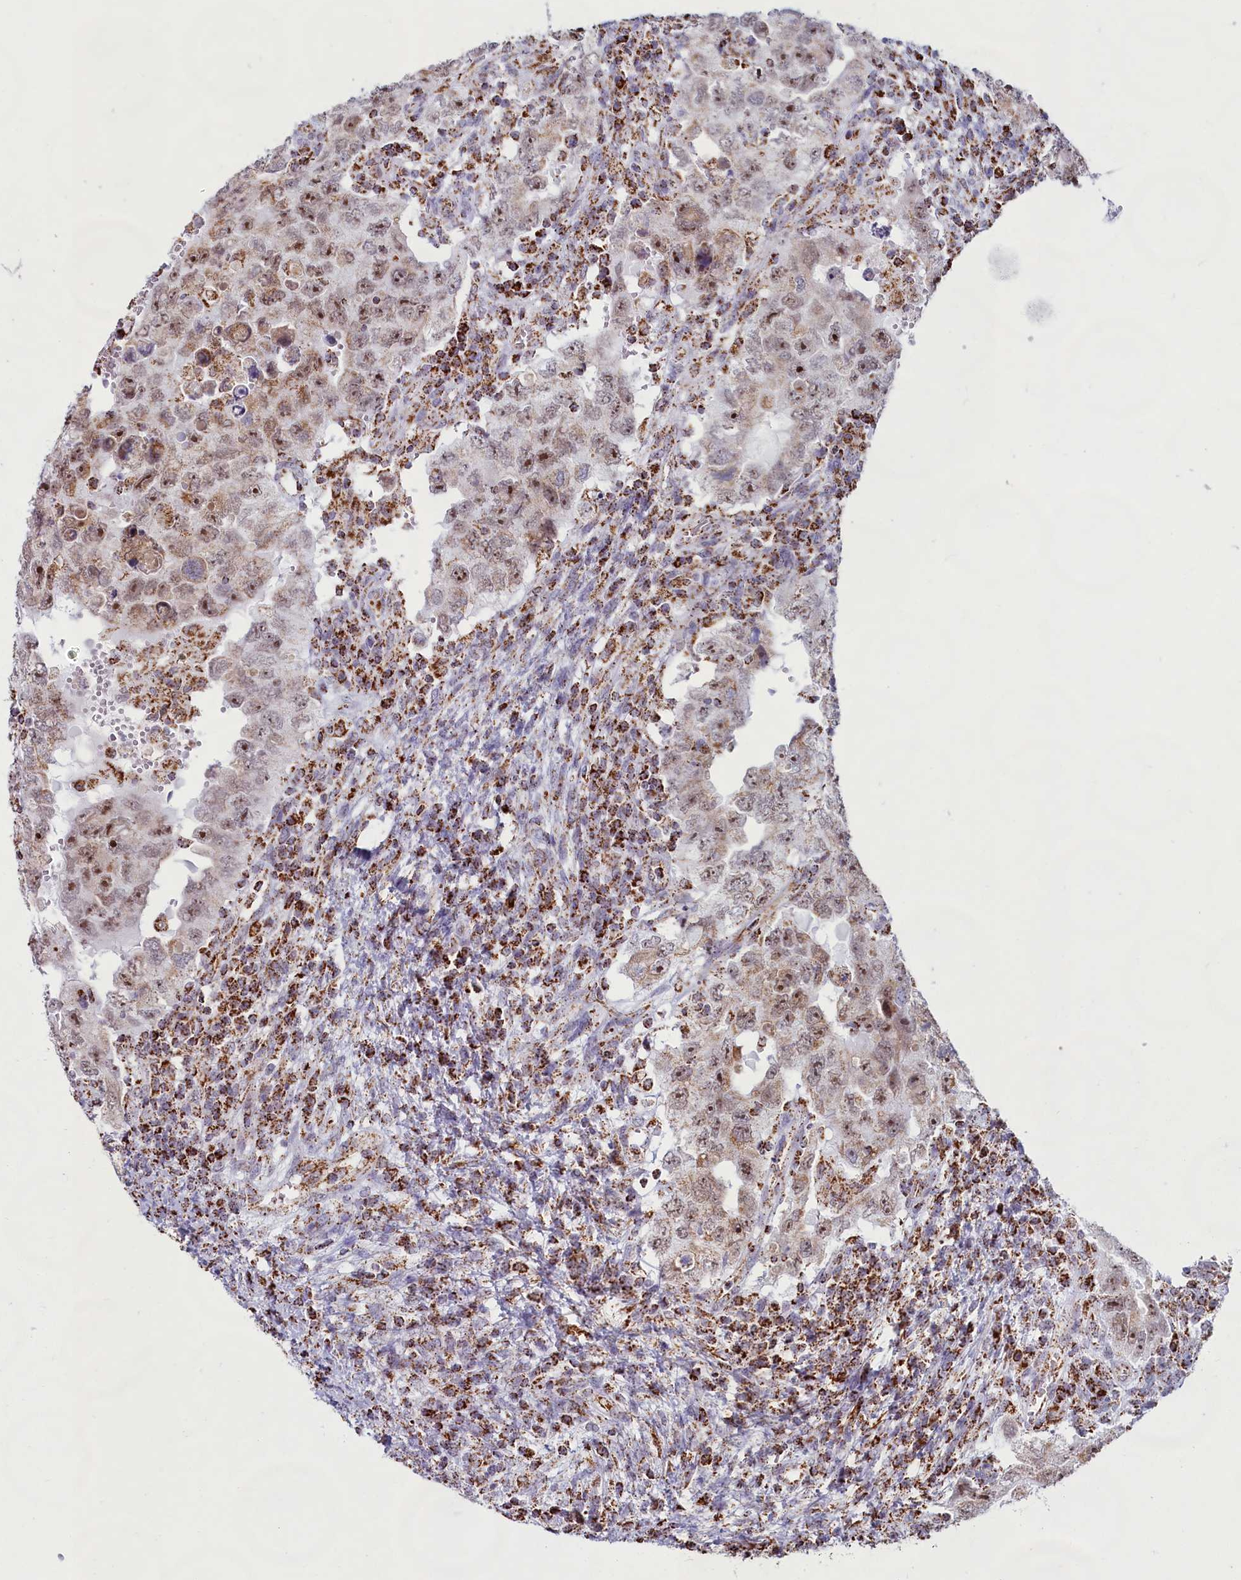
{"staining": {"intensity": "moderate", "quantity": "25%-75%", "location": "cytoplasmic/membranous,nuclear"}, "tissue": "testis cancer", "cell_type": "Tumor cells", "image_type": "cancer", "snomed": [{"axis": "morphology", "description": "Carcinoma, Embryonal, NOS"}, {"axis": "topography", "description": "Testis"}], "caption": "Testis embryonal carcinoma tissue demonstrates moderate cytoplasmic/membranous and nuclear staining in about 25%-75% of tumor cells, visualized by immunohistochemistry.", "gene": "C1D", "patient": {"sex": "male", "age": 26}}